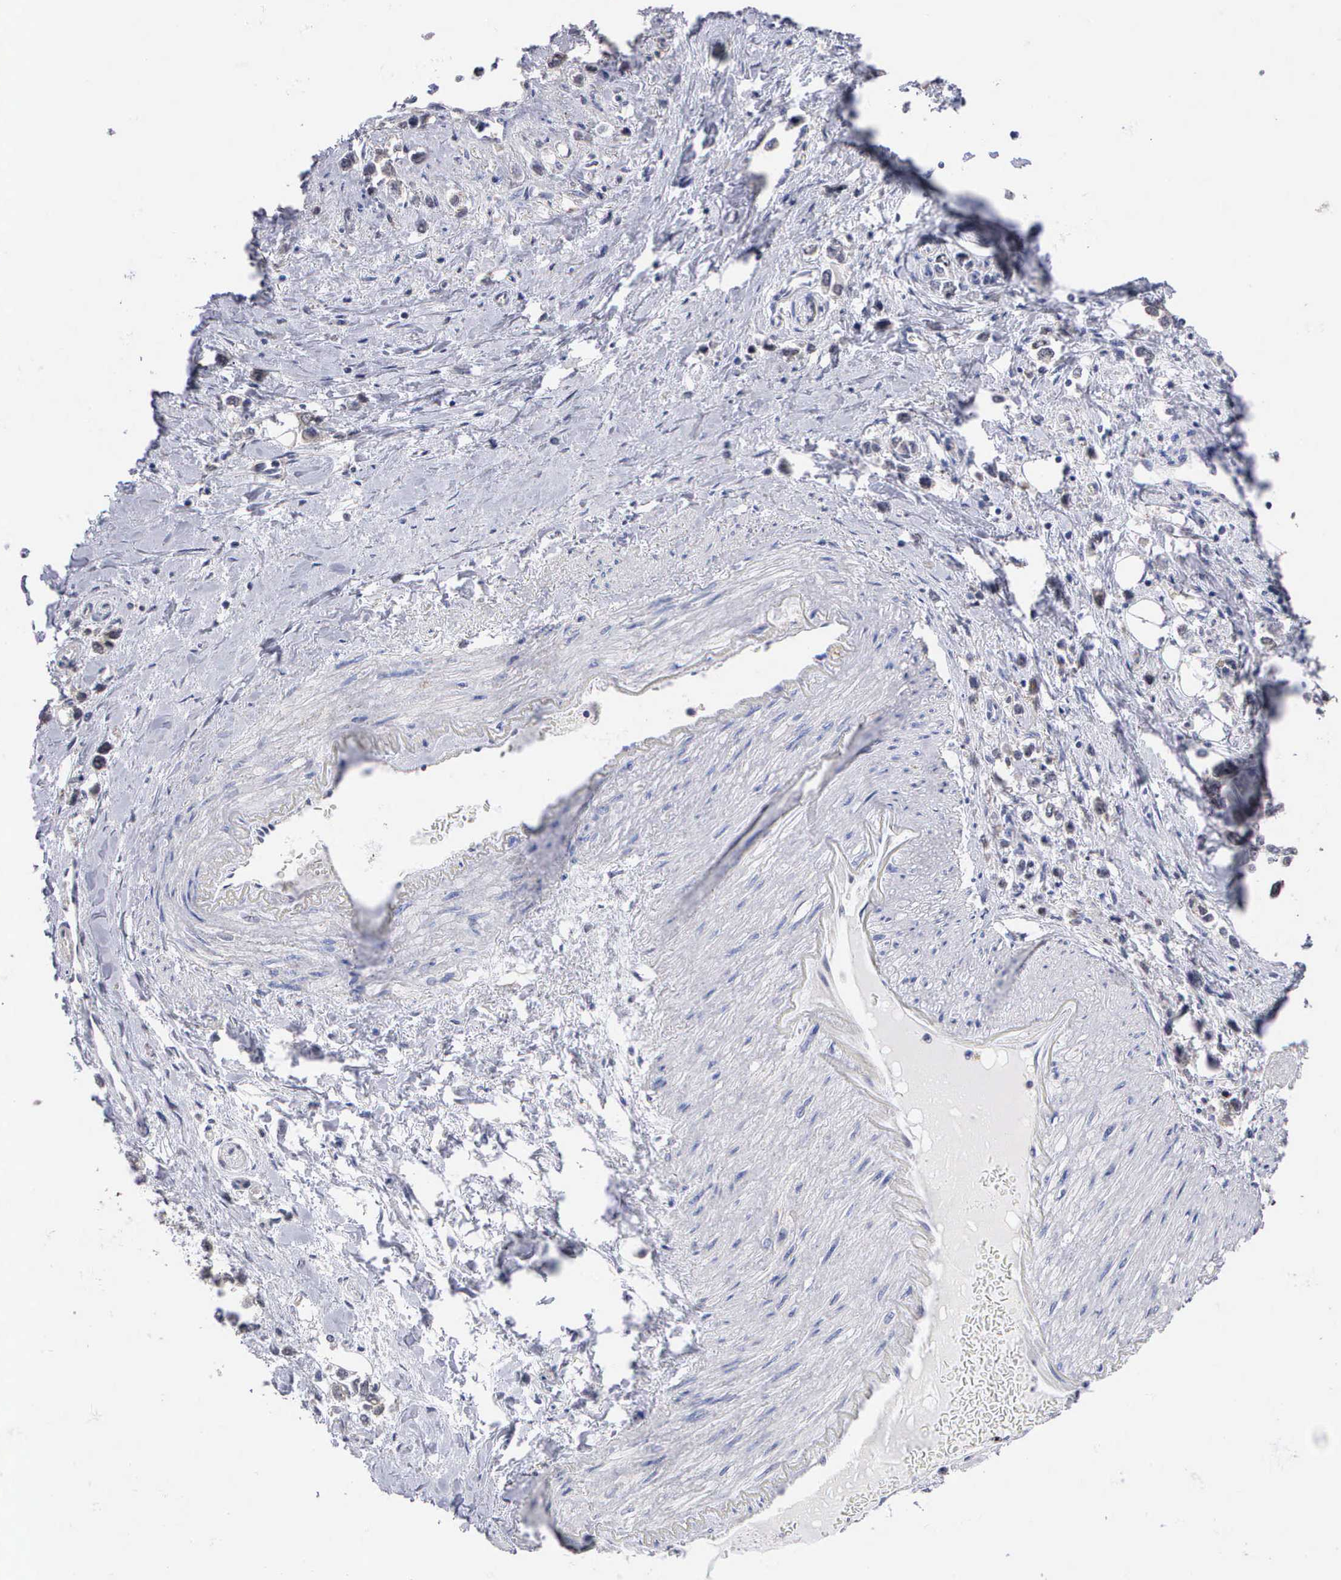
{"staining": {"intensity": "weak", "quantity": "<25%", "location": "nuclear"}, "tissue": "stomach cancer", "cell_type": "Tumor cells", "image_type": "cancer", "snomed": [{"axis": "morphology", "description": "Adenocarcinoma, NOS"}, {"axis": "topography", "description": "Stomach, upper"}], "caption": "An image of human adenocarcinoma (stomach) is negative for staining in tumor cells.", "gene": "KDM6A", "patient": {"sex": "male", "age": 76}}